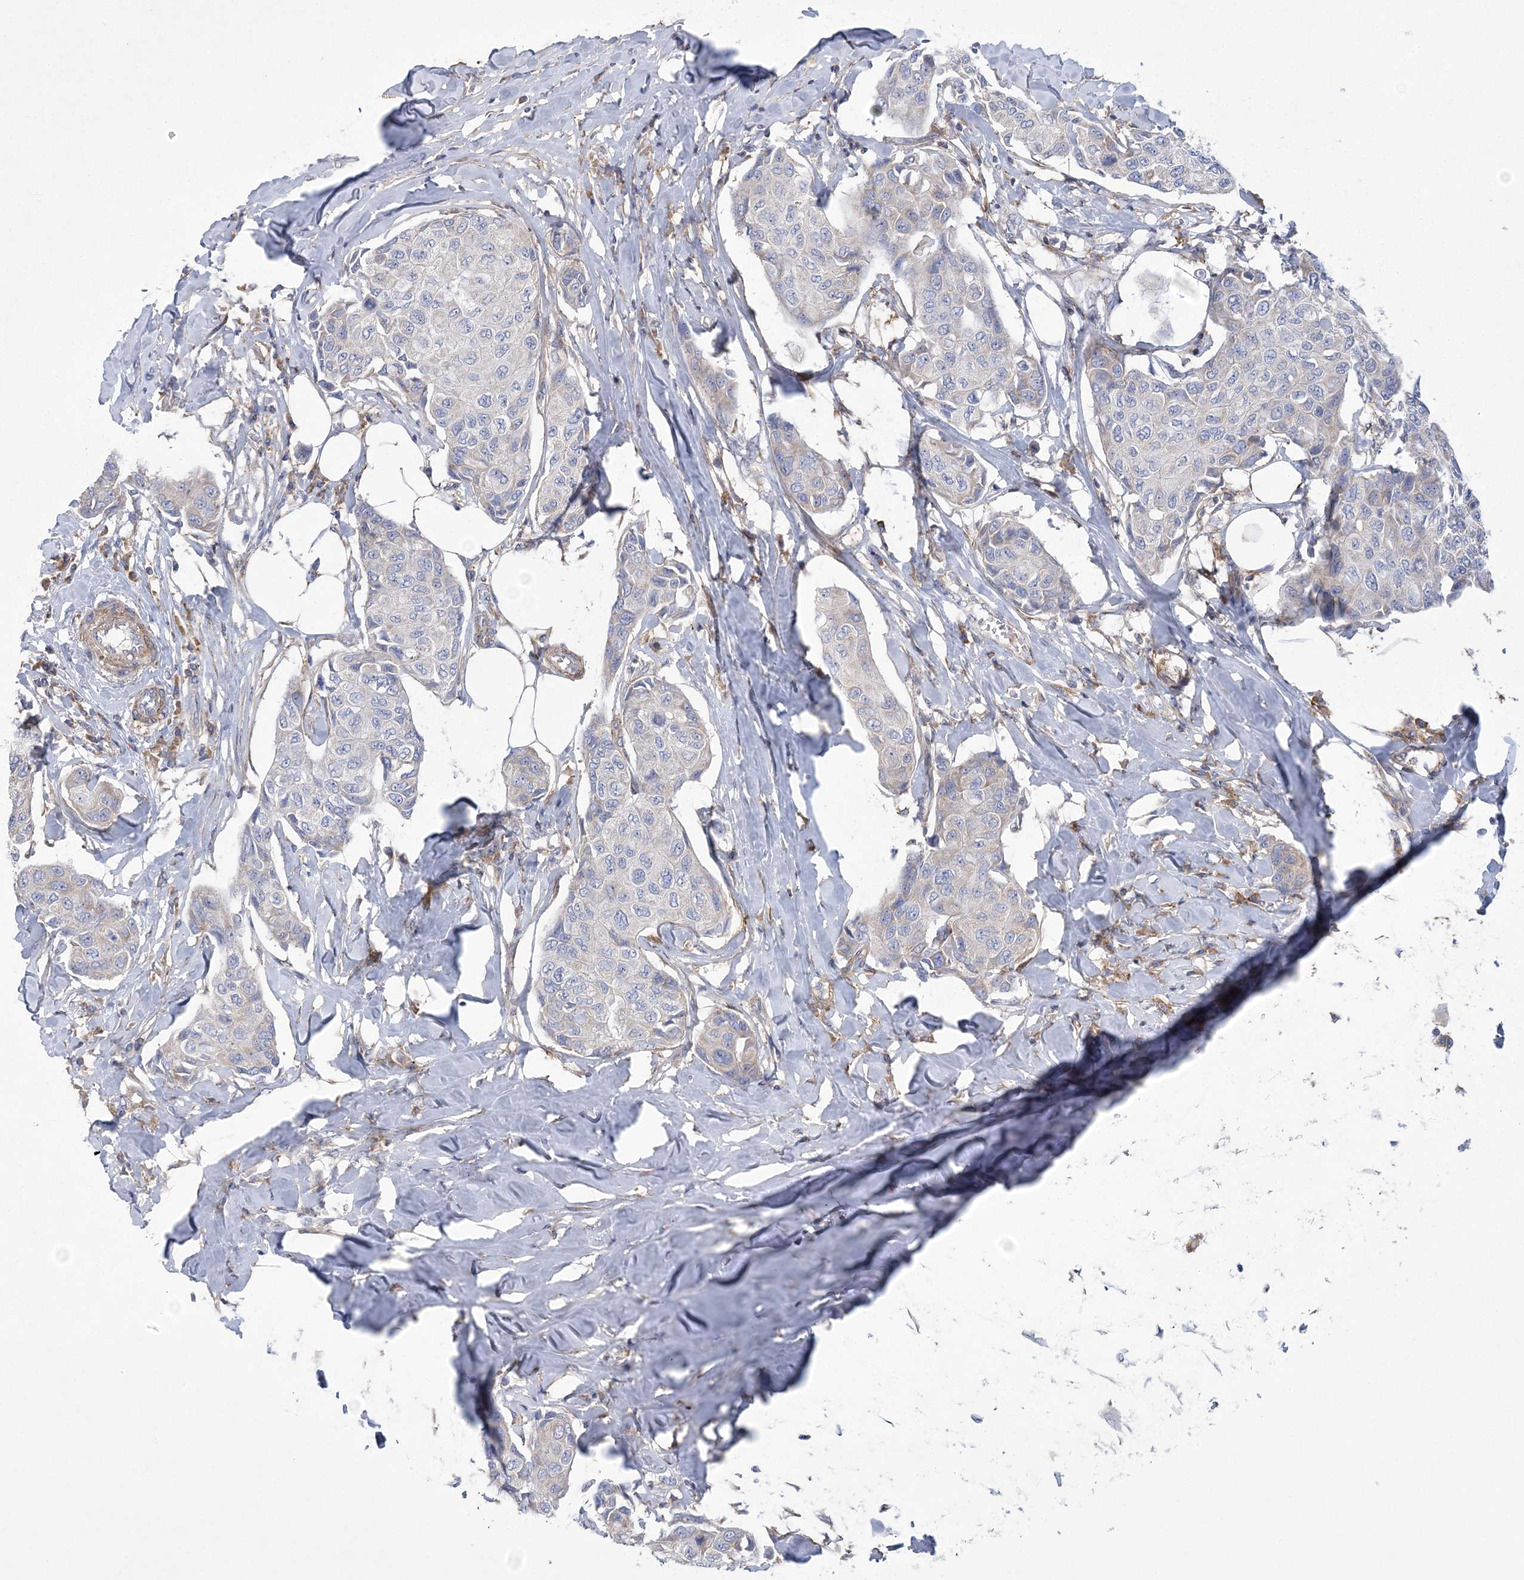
{"staining": {"intensity": "negative", "quantity": "none", "location": "none"}, "tissue": "breast cancer", "cell_type": "Tumor cells", "image_type": "cancer", "snomed": [{"axis": "morphology", "description": "Duct carcinoma"}, {"axis": "topography", "description": "Breast"}], "caption": "High power microscopy micrograph of an immunohistochemistry (IHC) micrograph of infiltrating ductal carcinoma (breast), revealing no significant expression in tumor cells. (Stains: DAB immunohistochemistry with hematoxylin counter stain, Microscopy: brightfield microscopy at high magnification).", "gene": "ARSJ", "patient": {"sex": "female", "age": 80}}